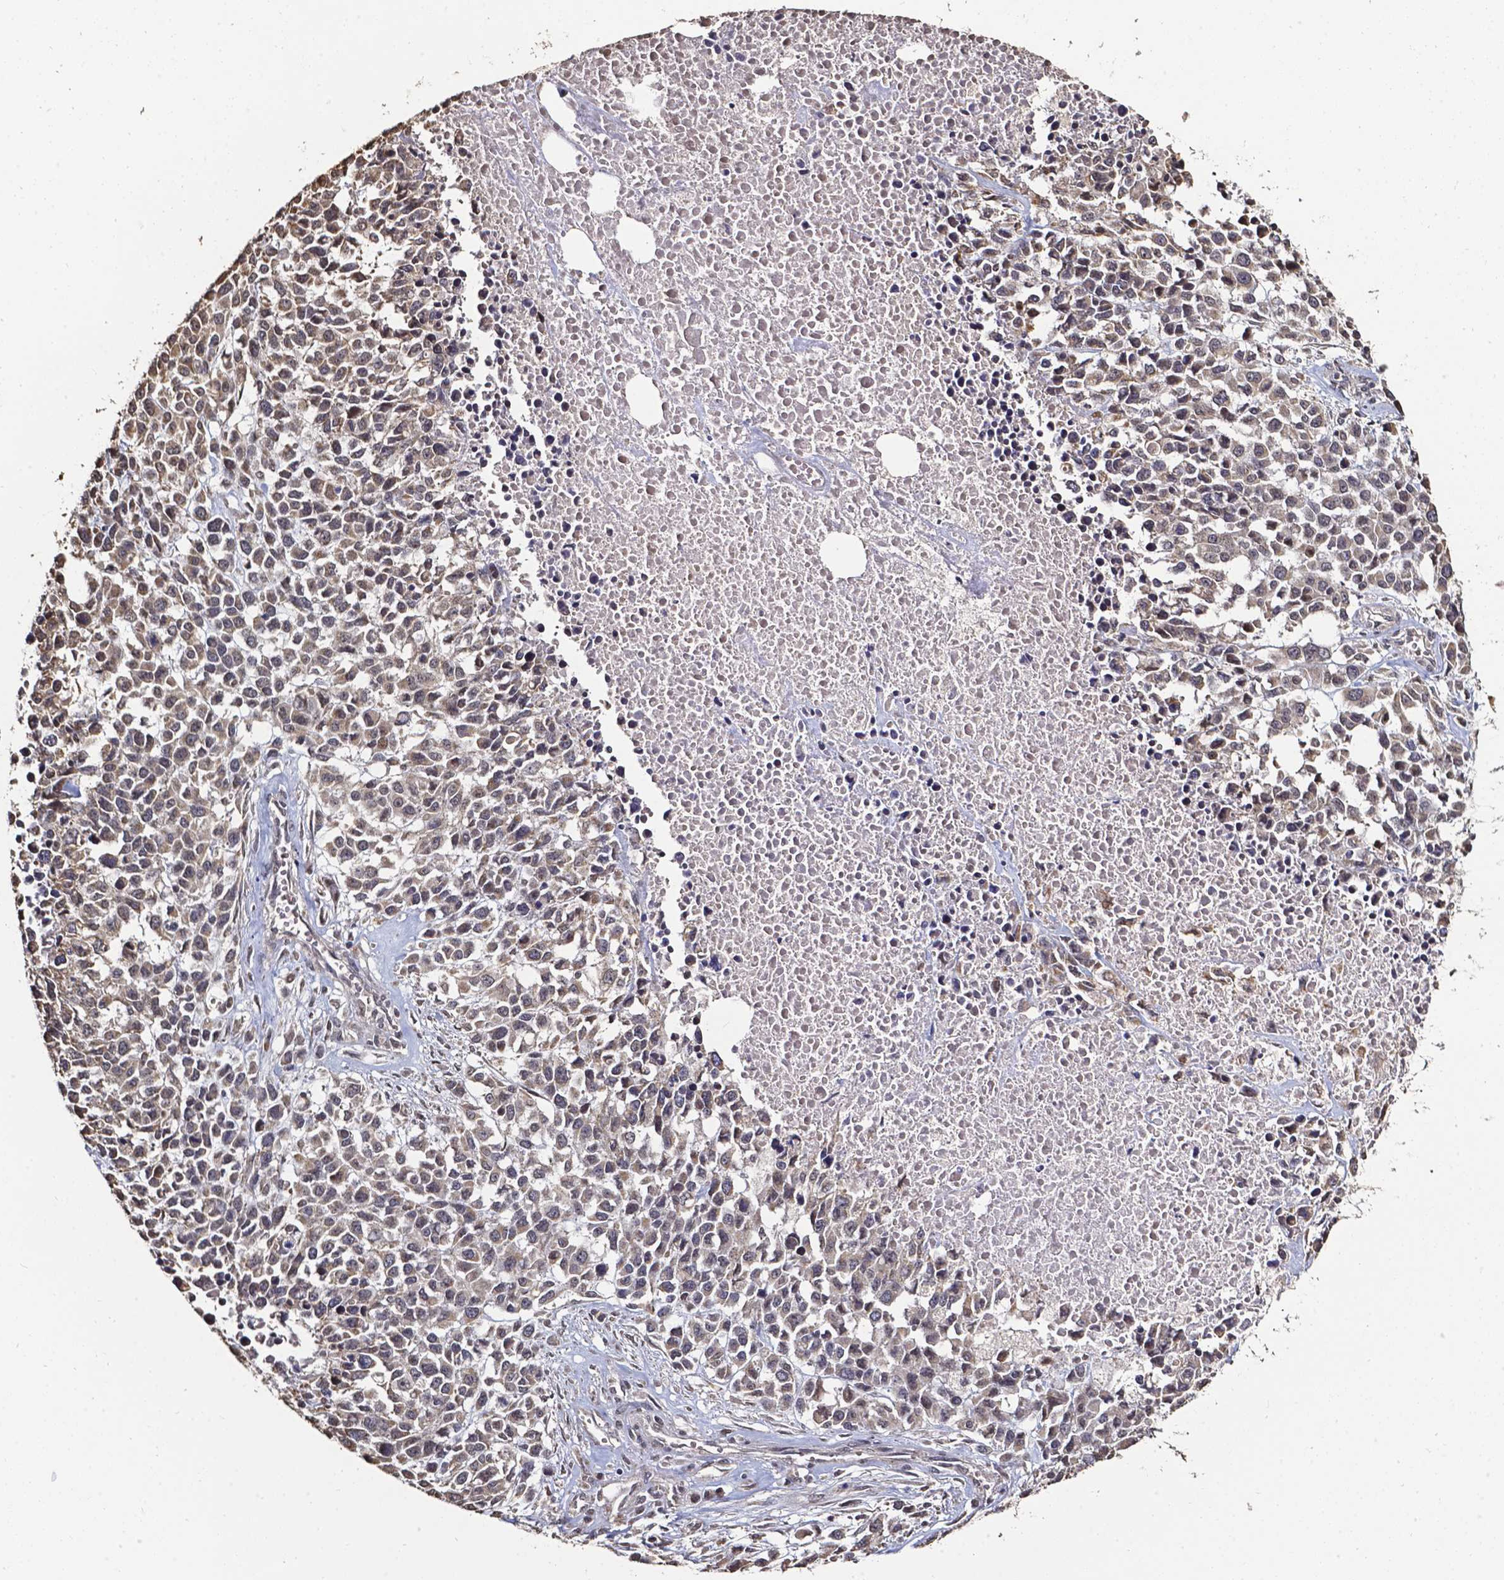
{"staining": {"intensity": "negative", "quantity": "none", "location": "none"}, "tissue": "melanoma", "cell_type": "Tumor cells", "image_type": "cancer", "snomed": [{"axis": "morphology", "description": "Malignant melanoma, Metastatic site"}, {"axis": "topography", "description": "Skin"}], "caption": "Histopathology image shows no protein positivity in tumor cells of melanoma tissue.", "gene": "GLRA2", "patient": {"sex": "male", "age": 84}}